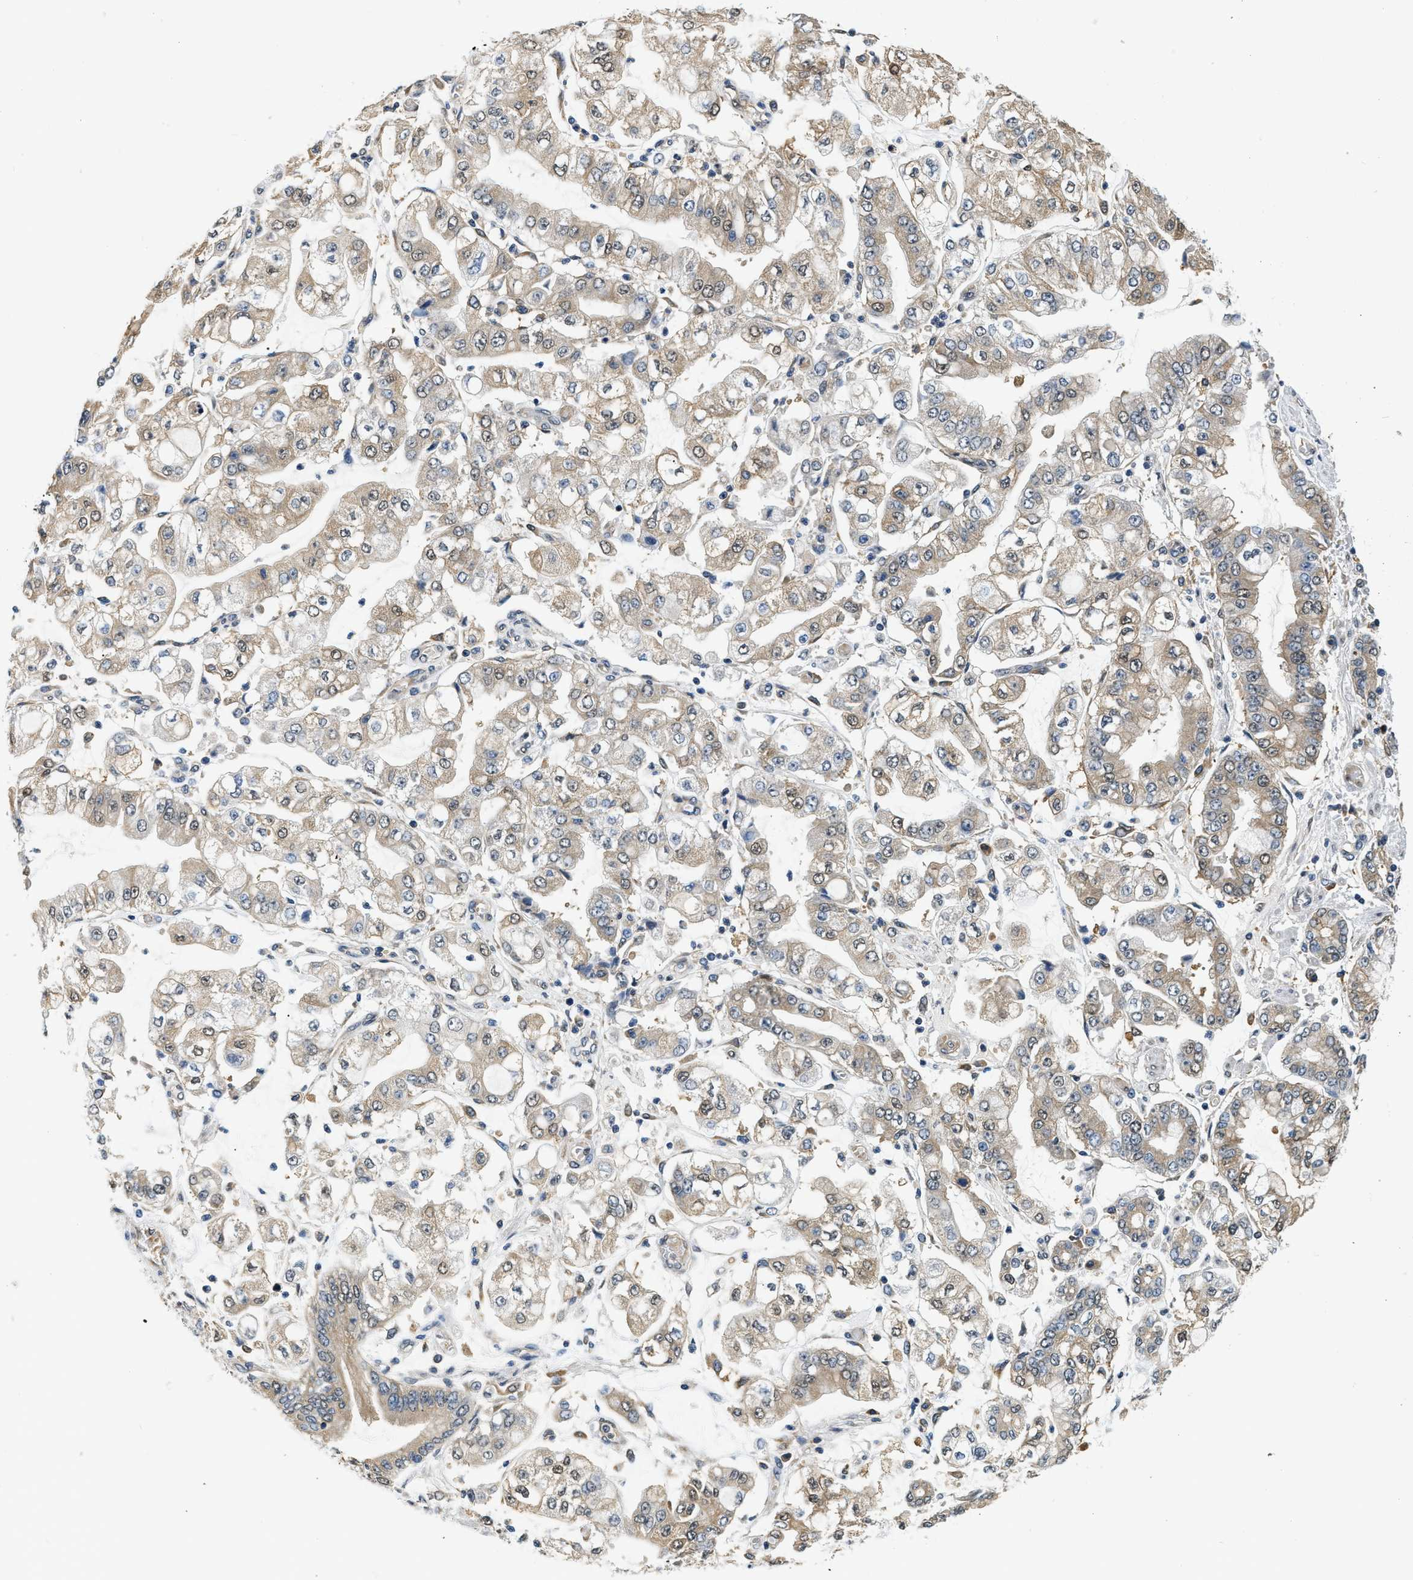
{"staining": {"intensity": "weak", "quantity": ">75%", "location": "cytoplasmic/membranous"}, "tissue": "stomach cancer", "cell_type": "Tumor cells", "image_type": "cancer", "snomed": [{"axis": "morphology", "description": "Adenocarcinoma, NOS"}, {"axis": "topography", "description": "Stomach"}], "caption": "Stomach cancer (adenocarcinoma) tissue displays weak cytoplasmic/membranous staining in about >75% of tumor cells, visualized by immunohistochemistry. (DAB (3,3'-diaminobenzidine) IHC, brown staining for protein, blue staining for nuclei).", "gene": "BCL7C", "patient": {"sex": "male", "age": 76}}